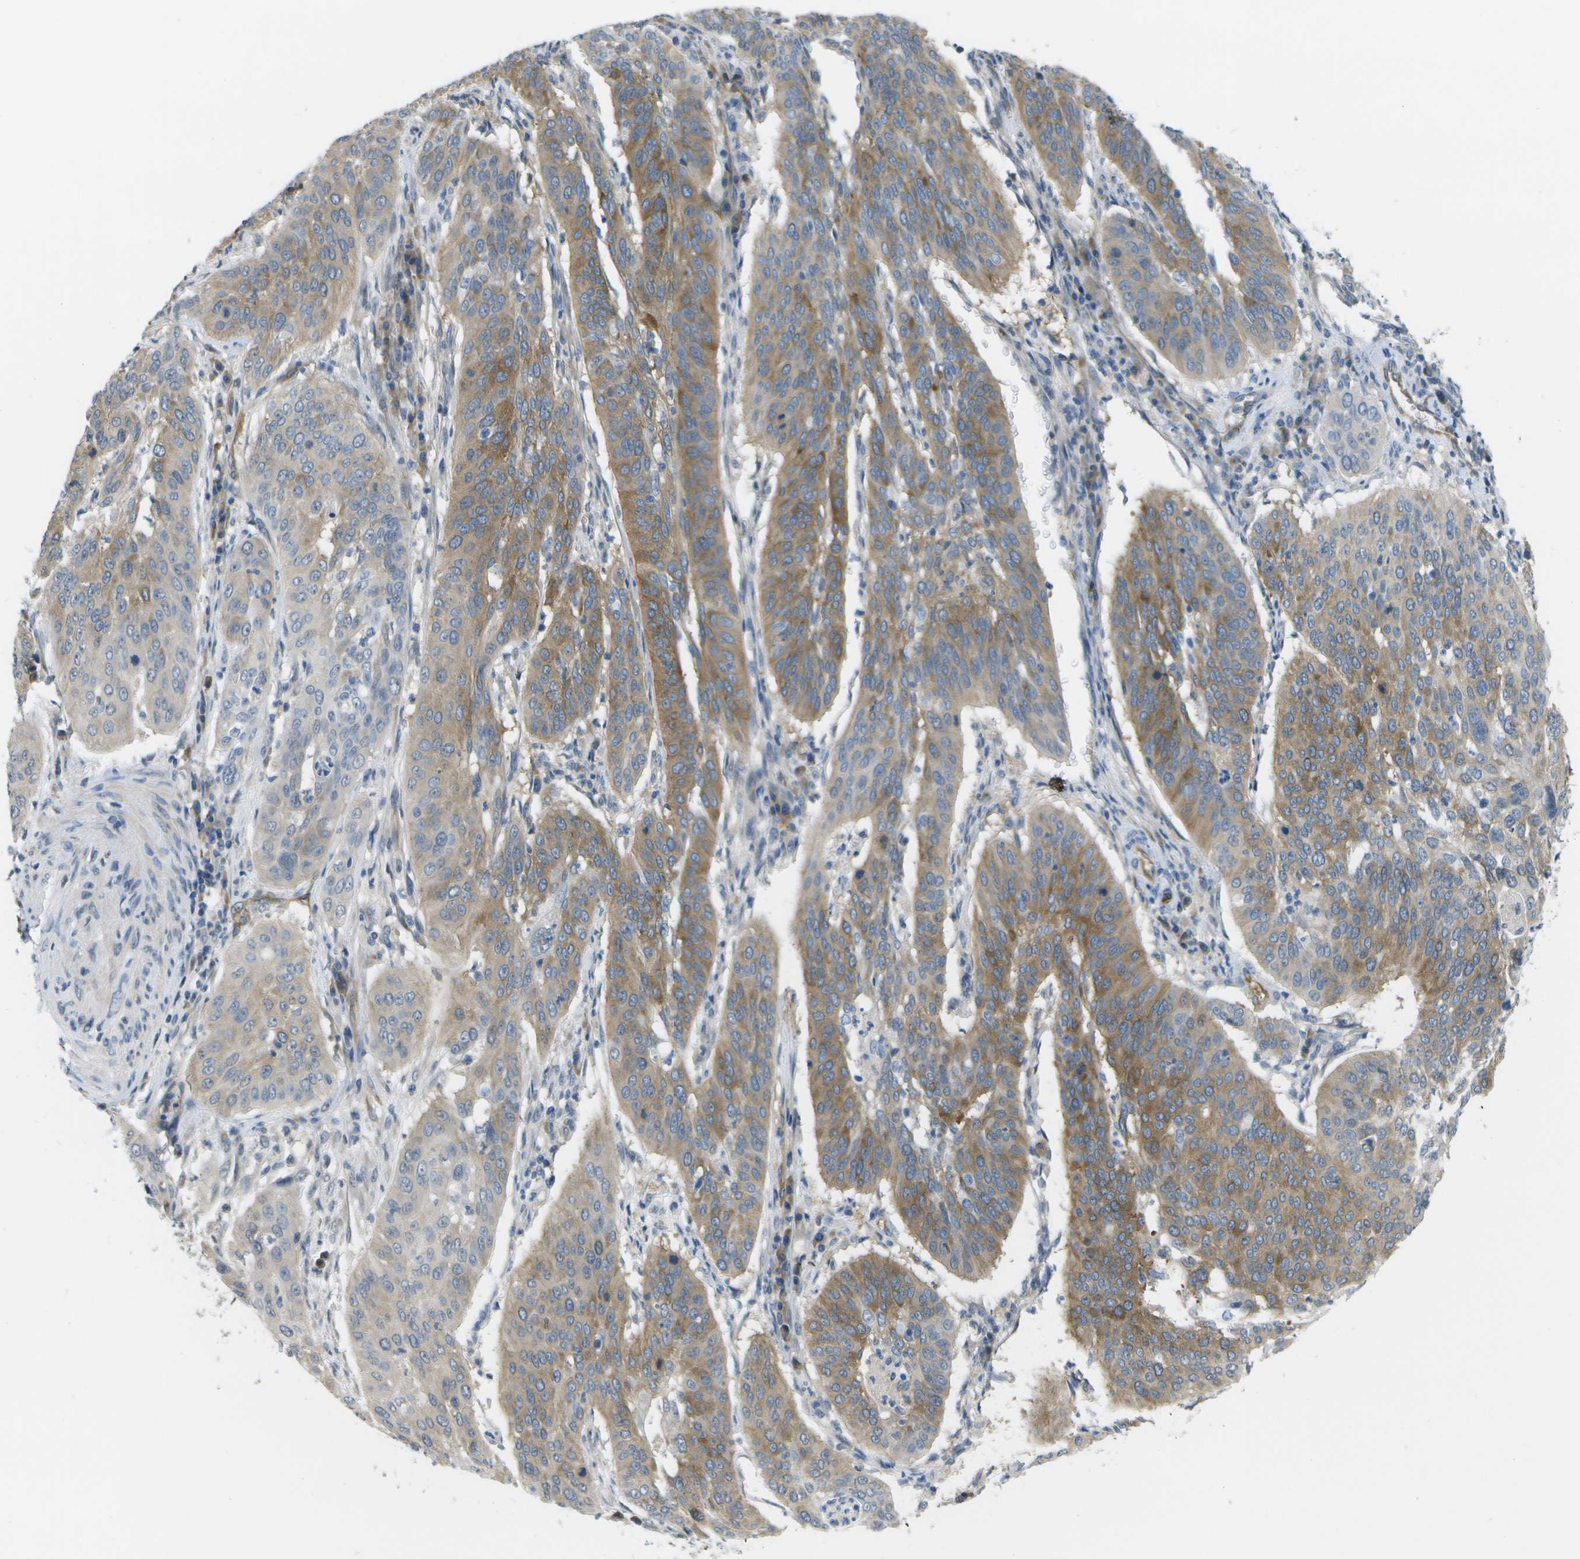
{"staining": {"intensity": "moderate", "quantity": ">75%", "location": "cytoplasmic/membranous"}, "tissue": "cervical cancer", "cell_type": "Tumor cells", "image_type": "cancer", "snomed": [{"axis": "morphology", "description": "Normal tissue, NOS"}, {"axis": "morphology", "description": "Squamous cell carcinoma, NOS"}, {"axis": "topography", "description": "Cervix"}], "caption": "Approximately >75% of tumor cells in human cervical squamous cell carcinoma display moderate cytoplasmic/membranous protein positivity as visualized by brown immunohistochemical staining.", "gene": "MARCHF8", "patient": {"sex": "female", "age": 39}}